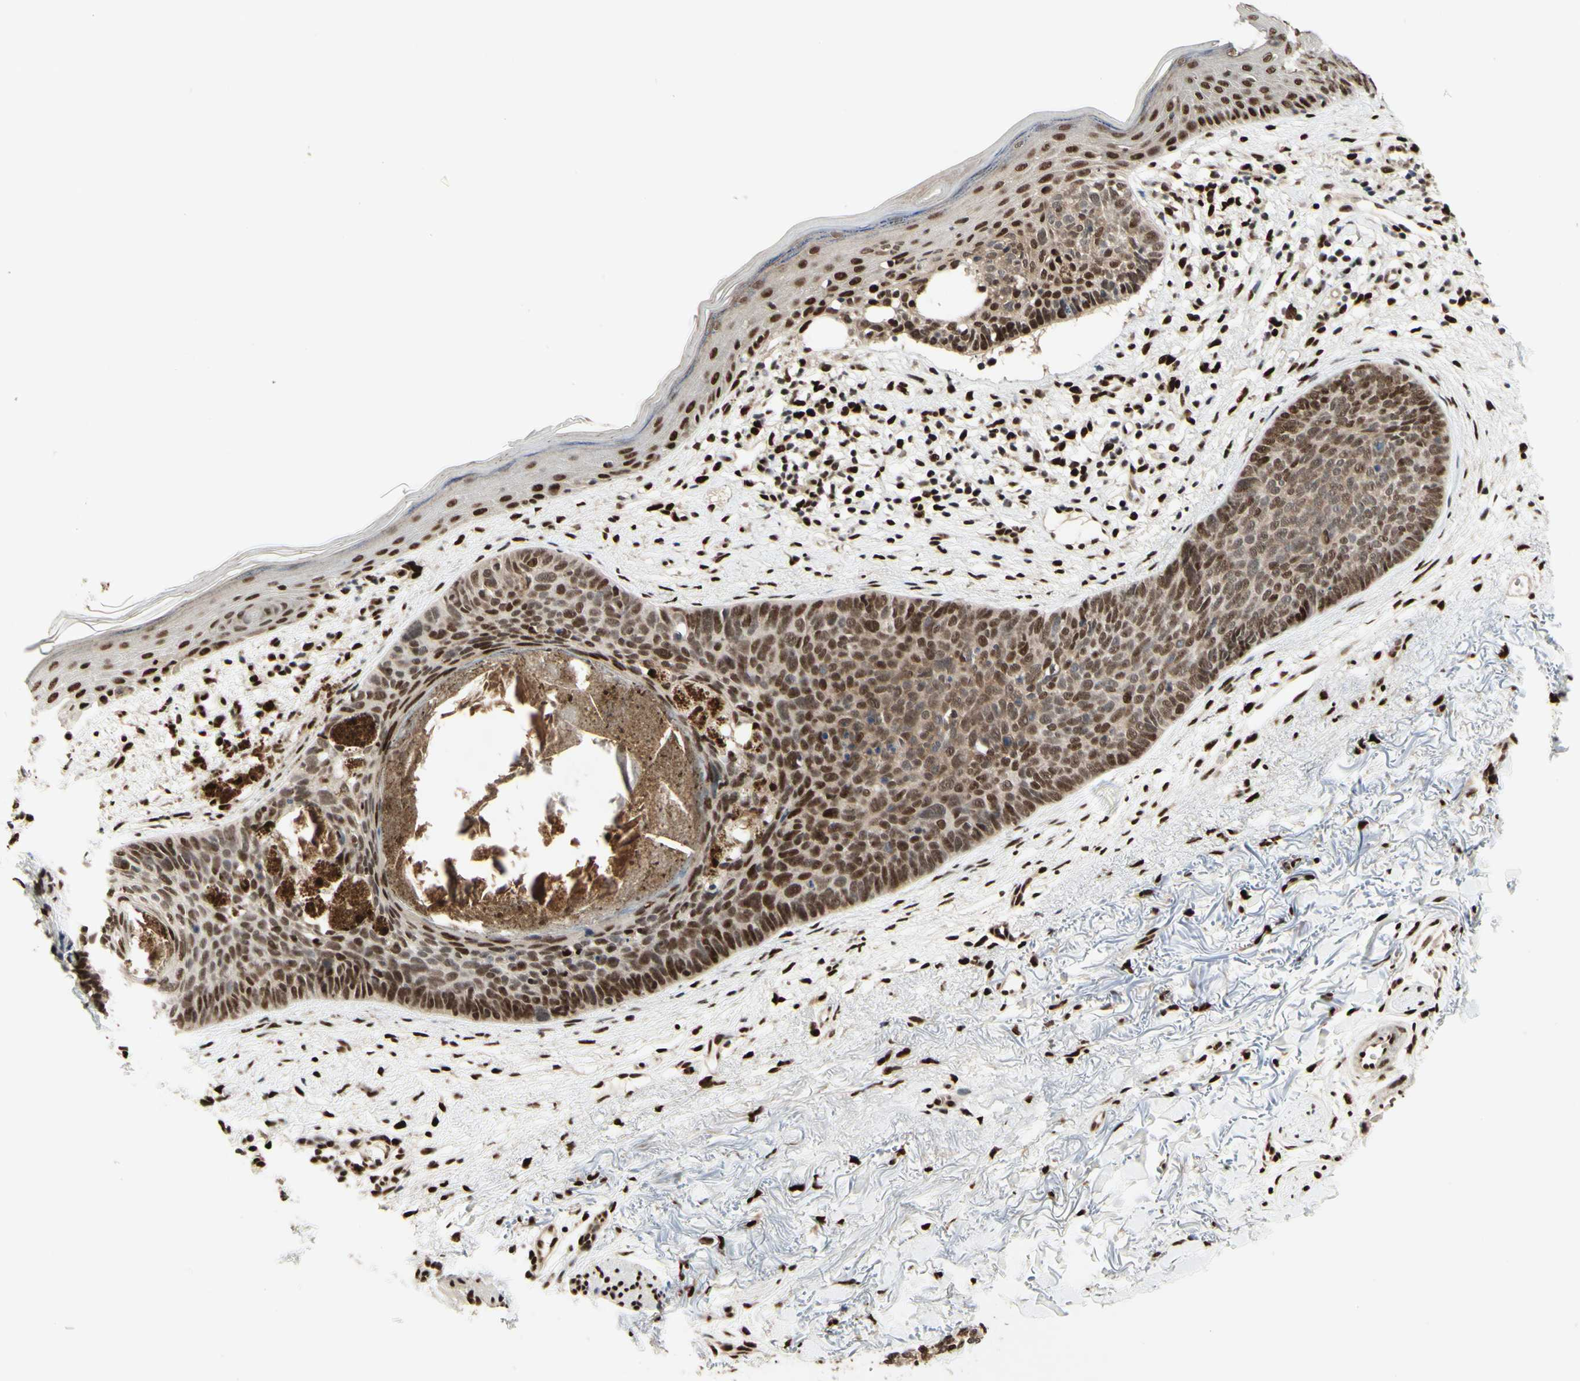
{"staining": {"intensity": "moderate", "quantity": ">75%", "location": "cytoplasmic/membranous"}, "tissue": "skin cancer", "cell_type": "Tumor cells", "image_type": "cancer", "snomed": [{"axis": "morphology", "description": "Basal cell carcinoma"}, {"axis": "topography", "description": "Skin"}], "caption": "DAB (3,3'-diaminobenzidine) immunohistochemical staining of skin basal cell carcinoma displays moderate cytoplasmic/membranous protein staining in about >75% of tumor cells. (DAB (3,3'-diaminobenzidine) IHC with brightfield microscopy, high magnification).", "gene": "NR3C1", "patient": {"sex": "female", "age": 70}}